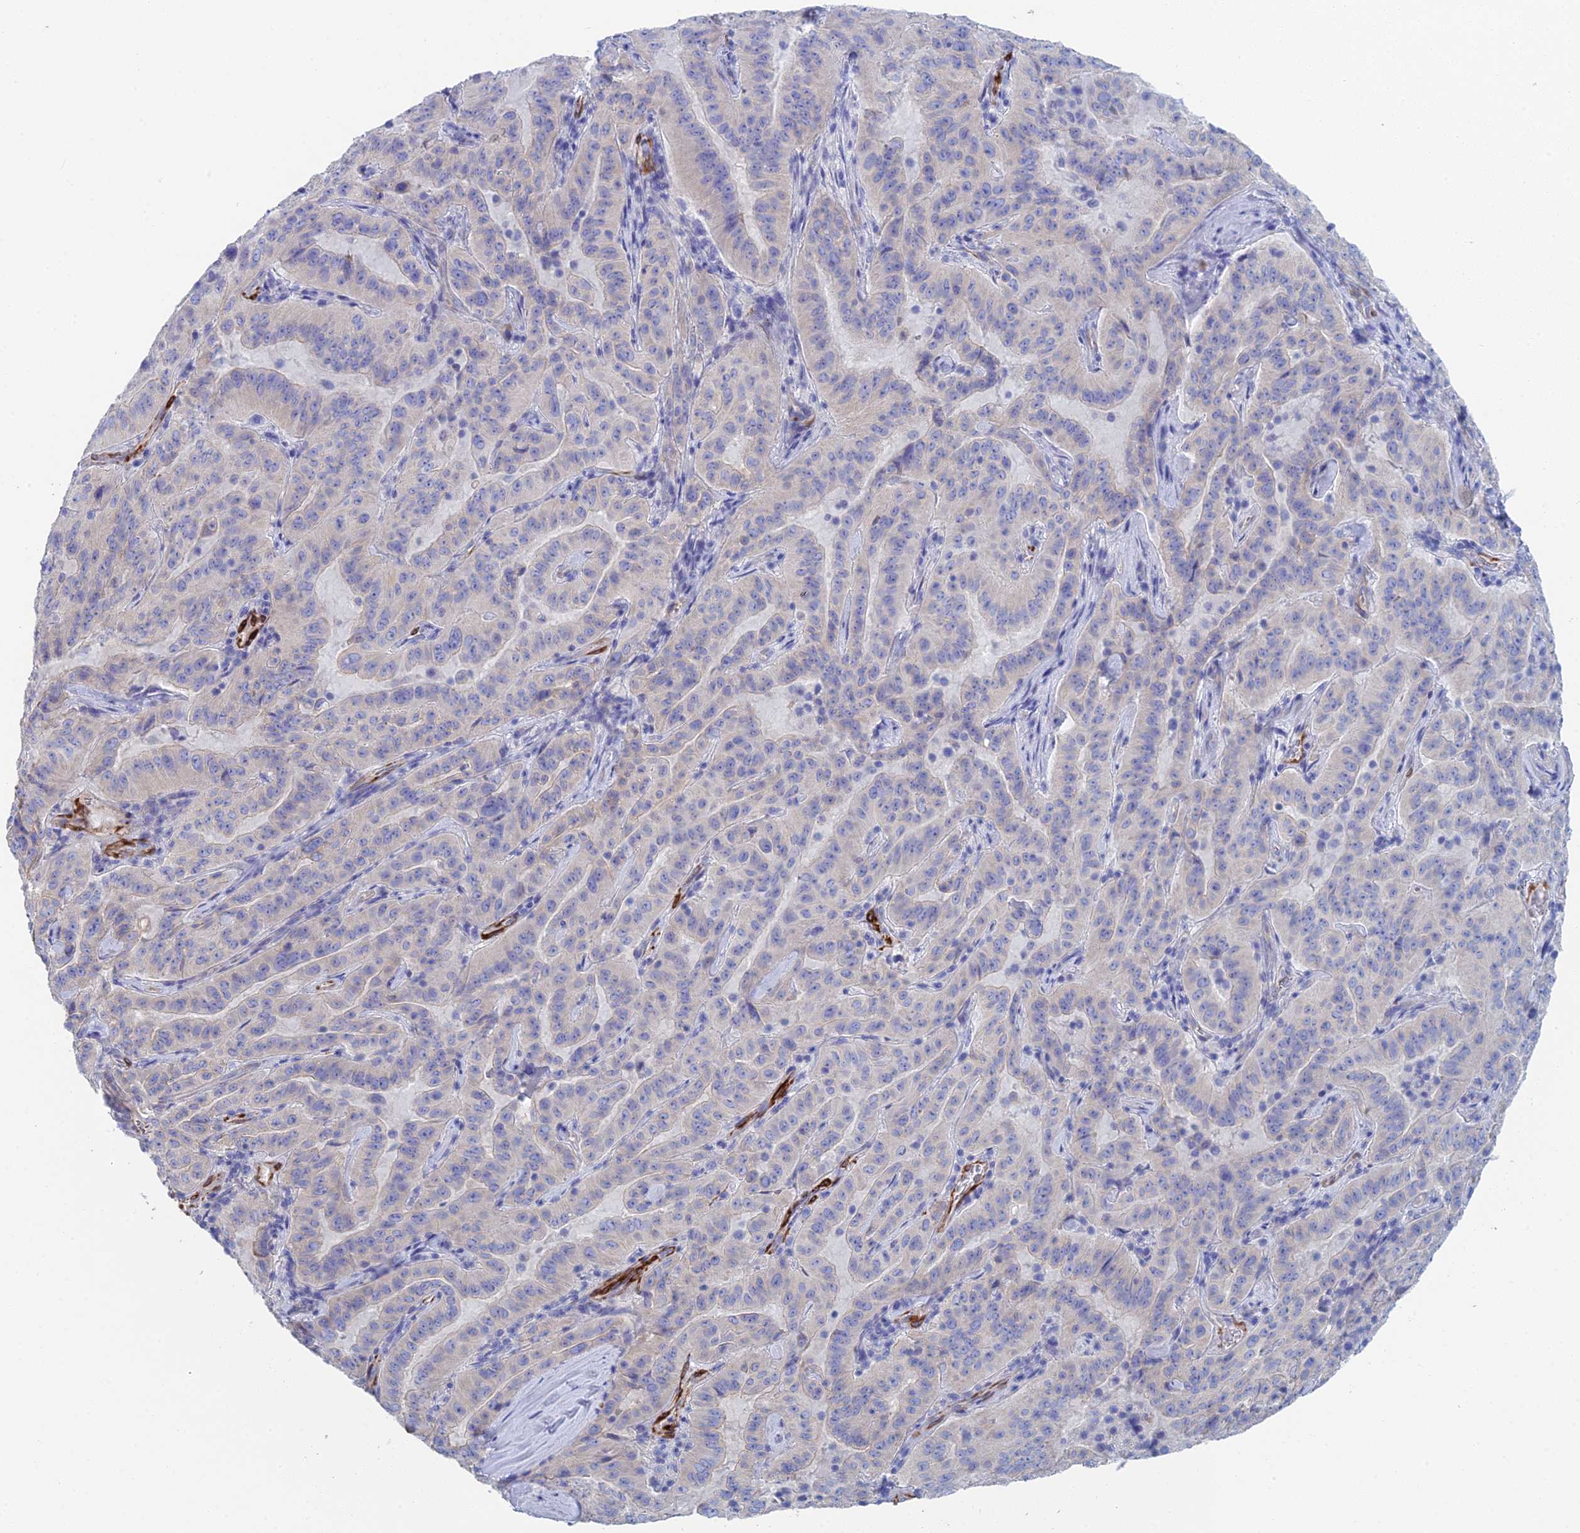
{"staining": {"intensity": "negative", "quantity": "none", "location": "none"}, "tissue": "pancreatic cancer", "cell_type": "Tumor cells", "image_type": "cancer", "snomed": [{"axis": "morphology", "description": "Adenocarcinoma, NOS"}, {"axis": "topography", "description": "Pancreas"}], "caption": "Immunohistochemistry (IHC) photomicrograph of neoplastic tissue: pancreatic adenocarcinoma stained with DAB (3,3'-diaminobenzidine) displays no significant protein staining in tumor cells.", "gene": "PCDHA8", "patient": {"sex": "male", "age": 63}}